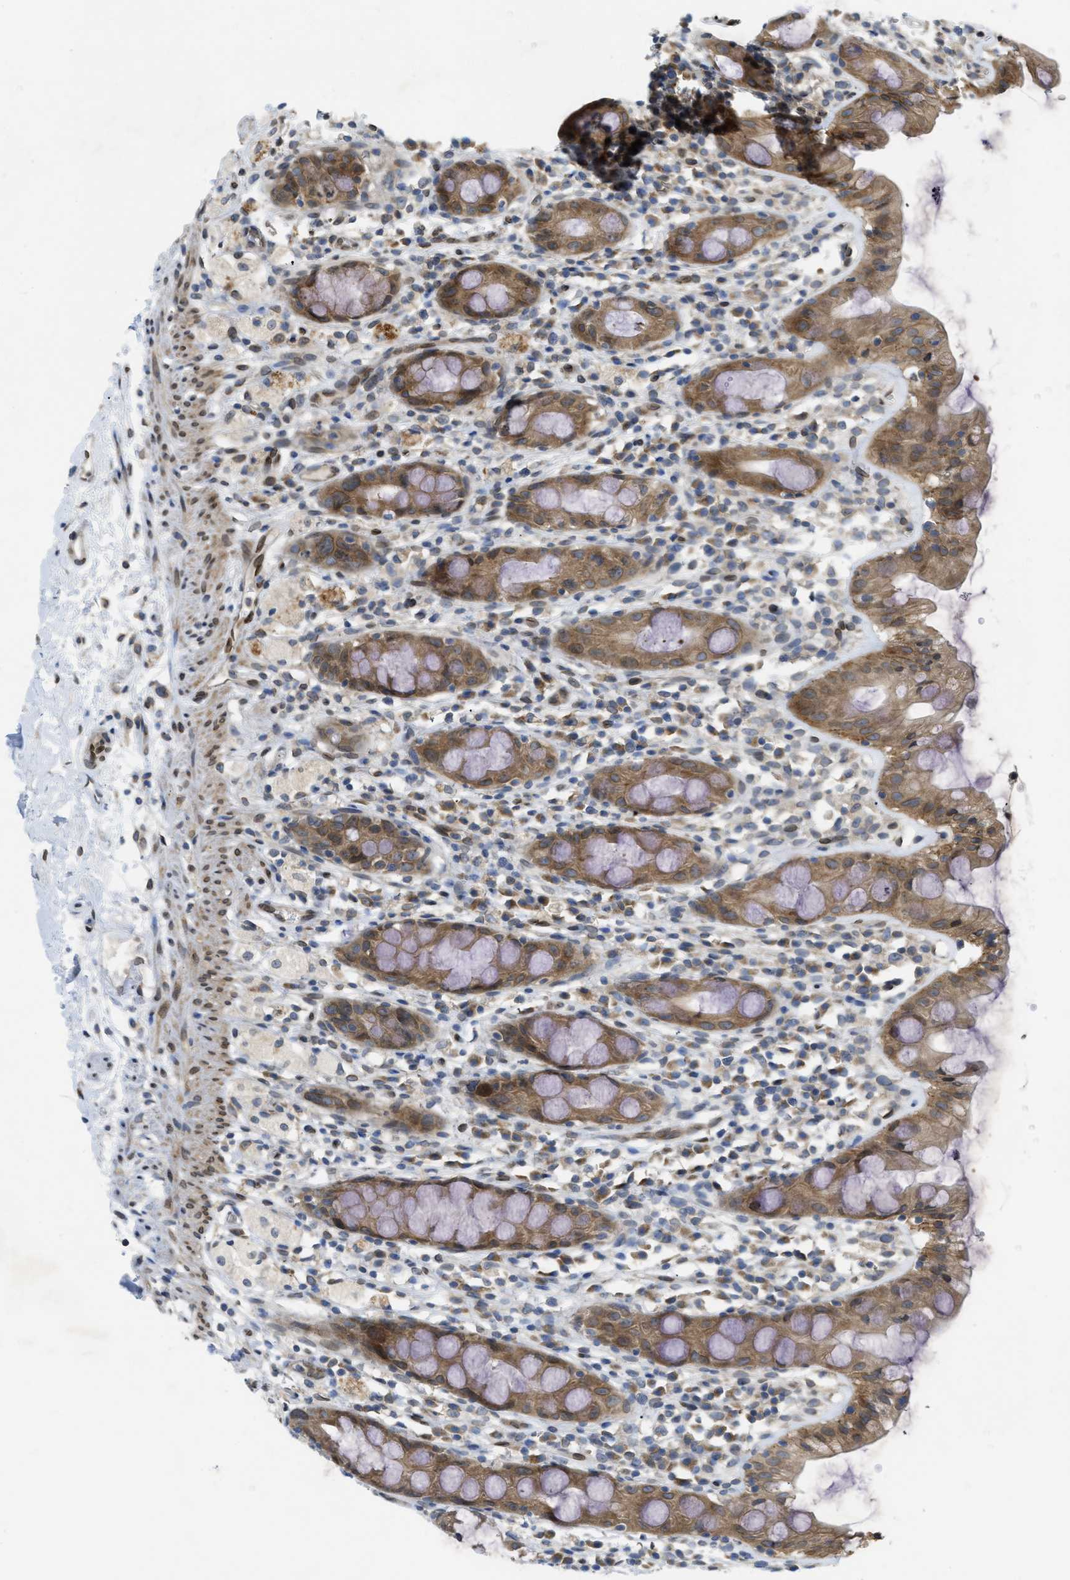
{"staining": {"intensity": "moderate", "quantity": ">75%", "location": "cytoplasmic/membranous"}, "tissue": "rectum", "cell_type": "Glandular cells", "image_type": "normal", "snomed": [{"axis": "morphology", "description": "Normal tissue, NOS"}, {"axis": "topography", "description": "Rectum"}], "caption": "Glandular cells demonstrate medium levels of moderate cytoplasmic/membranous expression in about >75% of cells in benign rectum.", "gene": "EIF2AK3", "patient": {"sex": "male", "age": 44}}